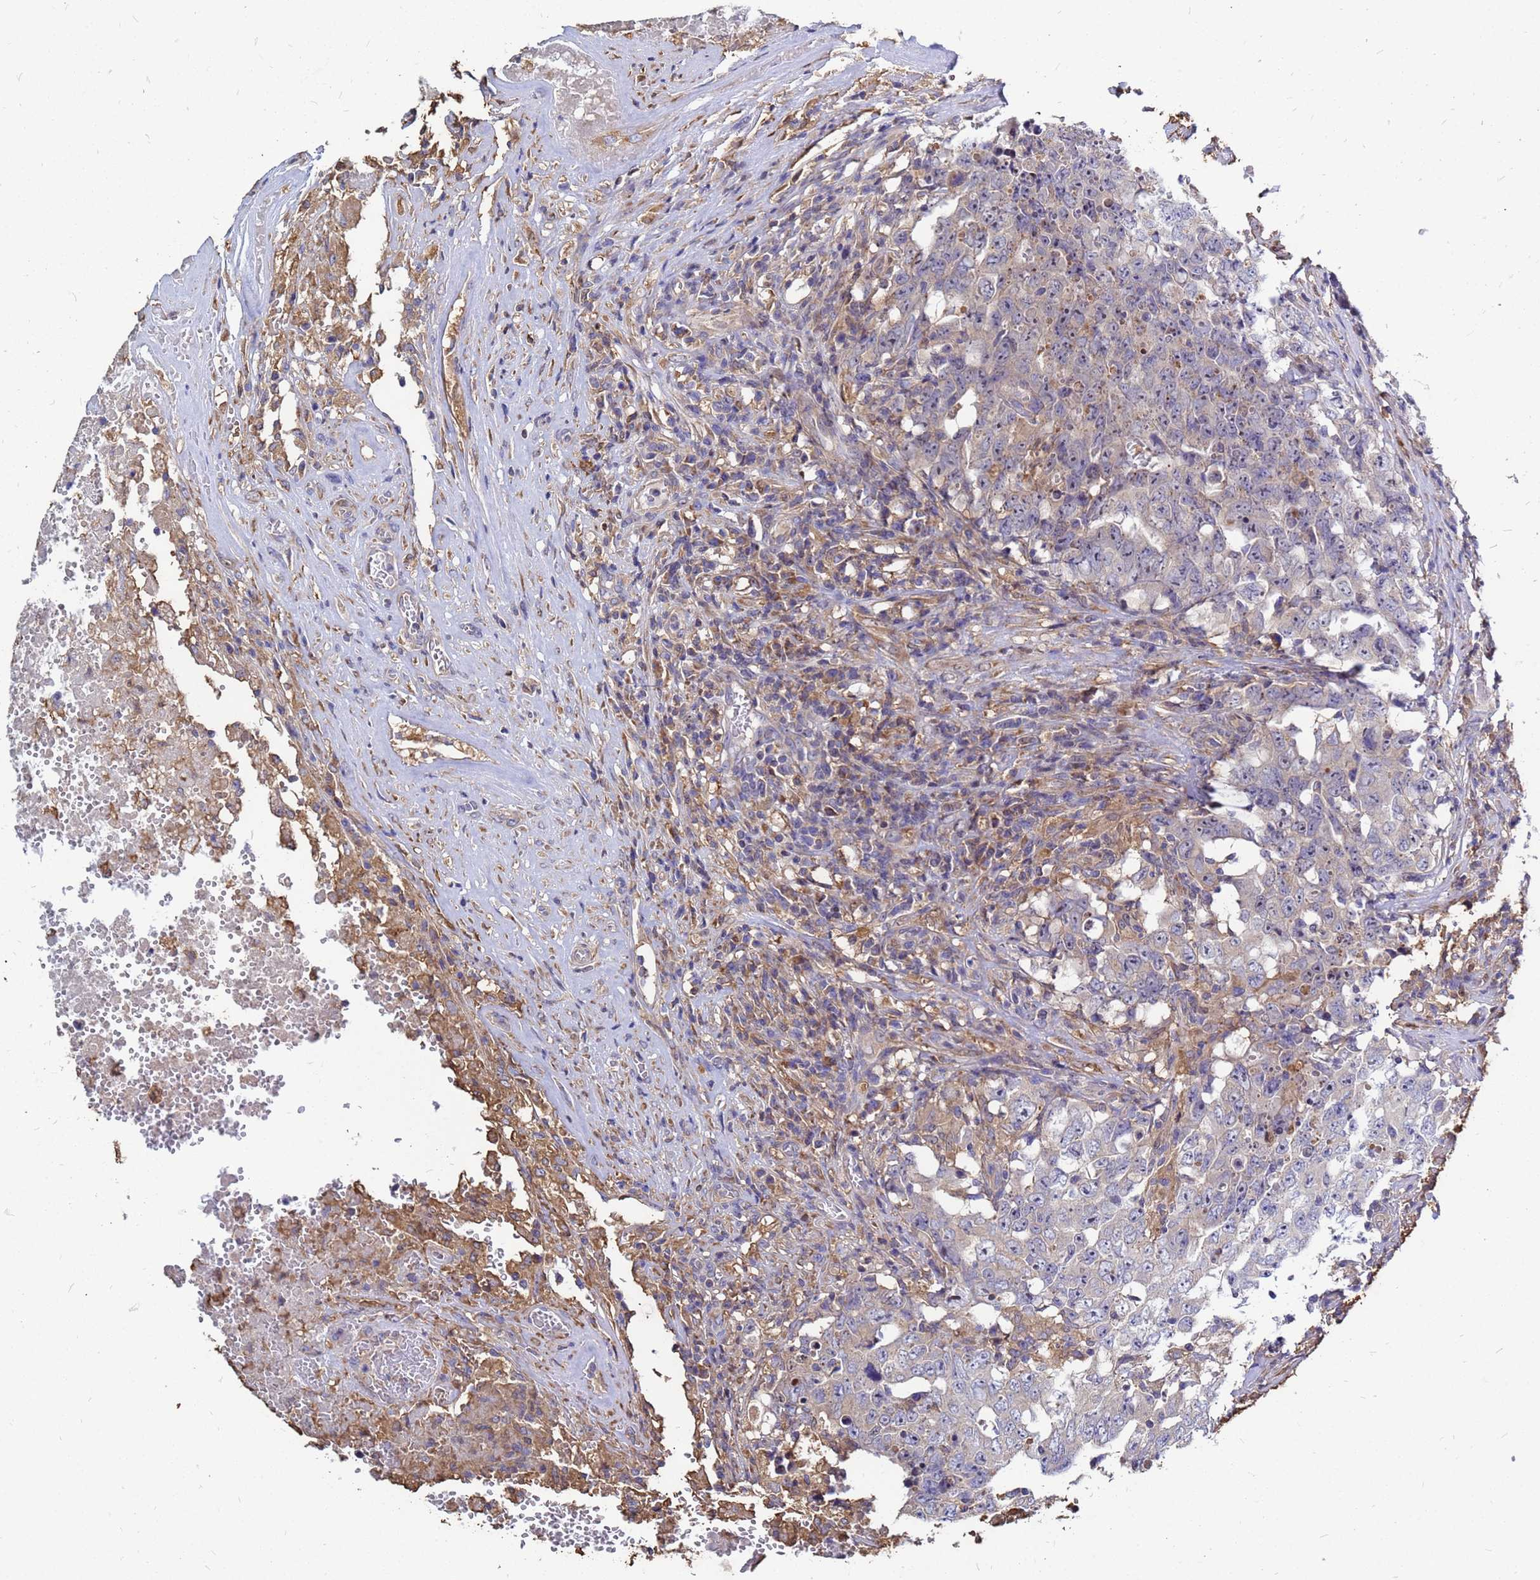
{"staining": {"intensity": "negative", "quantity": "none", "location": "none"}, "tissue": "testis cancer", "cell_type": "Tumor cells", "image_type": "cancer", "snomed": [{"axis": "morphology", "description": "Carcinoma, Embryonal, NOS"}, {"axis": "topography", "description": "Testis"}], "caption": "The micrograph displays no staining of tumor cells in embryonal carcinoma (testis).", "gene": "MOB2", "patient": {"sex": "male", "age": 26}}